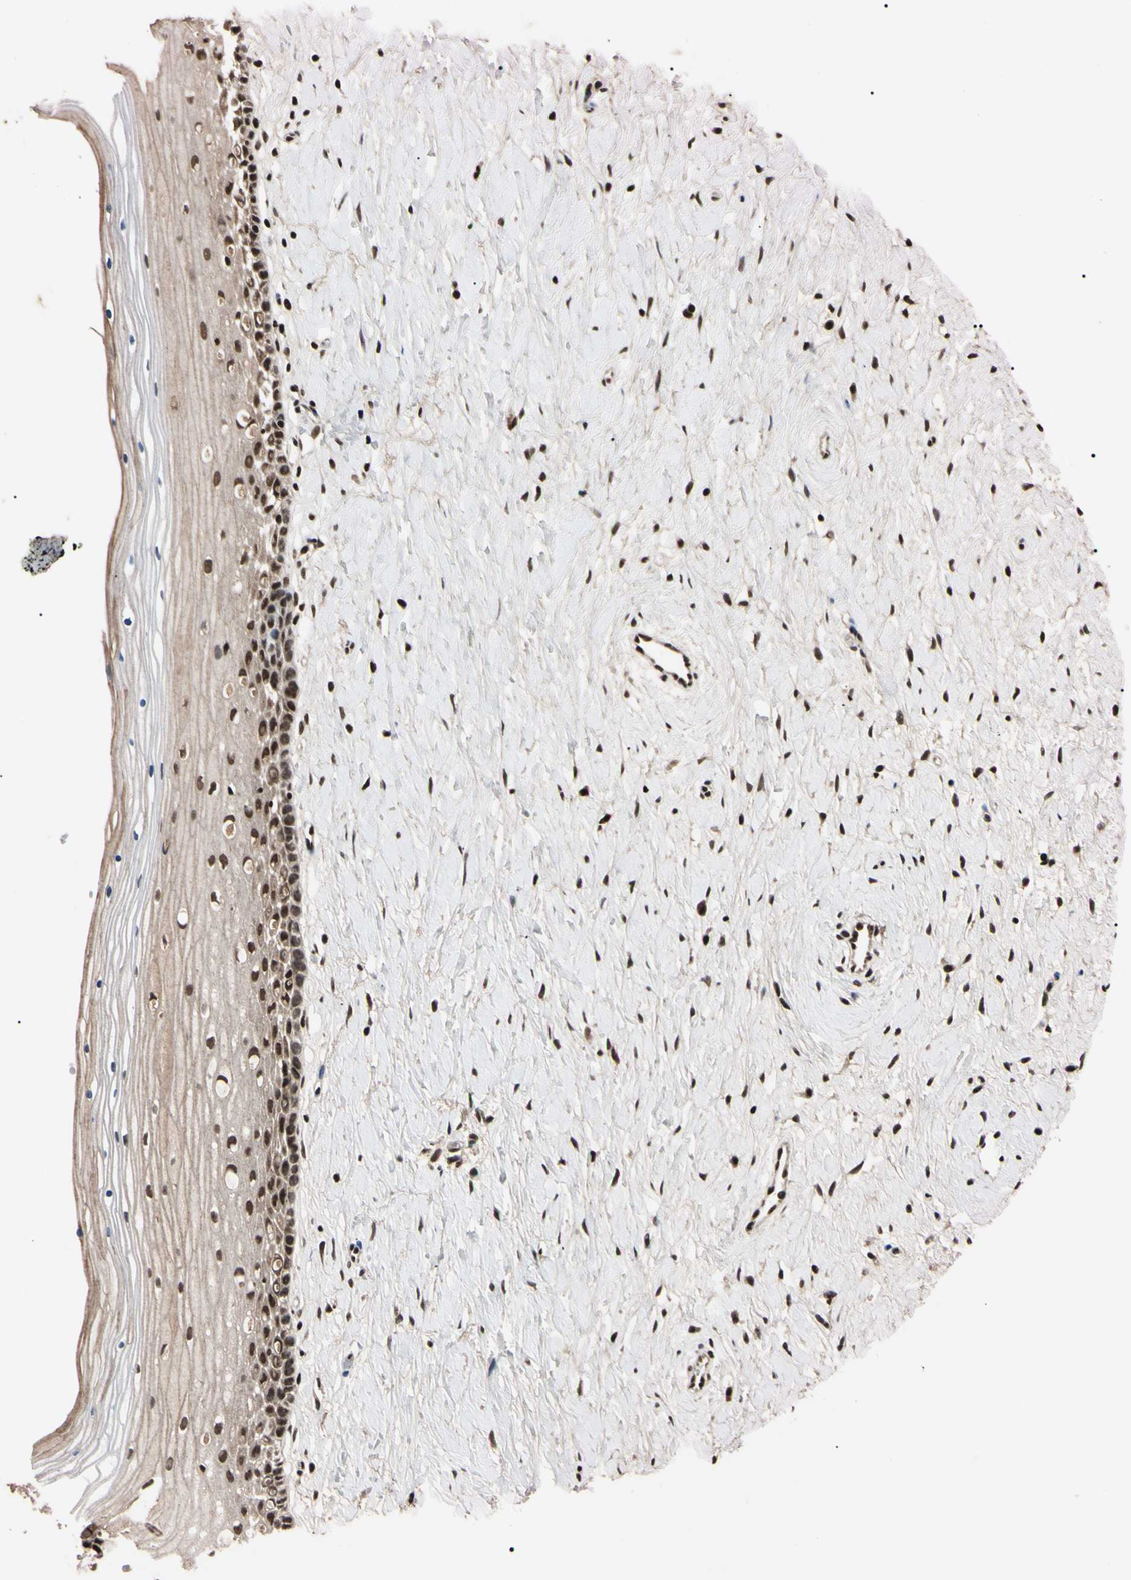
{"staining": {"intensity": "moderate", "quantity": ">75%", "location": "nuclear"}, "tissue": "cervix", "cell_type": "Glandular cells", "image_type": "normal", "snomed": [{"axis": "morphology", "description": "Normal tissue, NOS"}, {"axis": "topography", "description": "Cervix"}], "caption": "Human cervix stained for a protein (brown) shows moderate nuclear positive positivity in approximately >75% of glandular cells.", "gene": "YY1", "patient": {"sex": "female", "age": 39}}